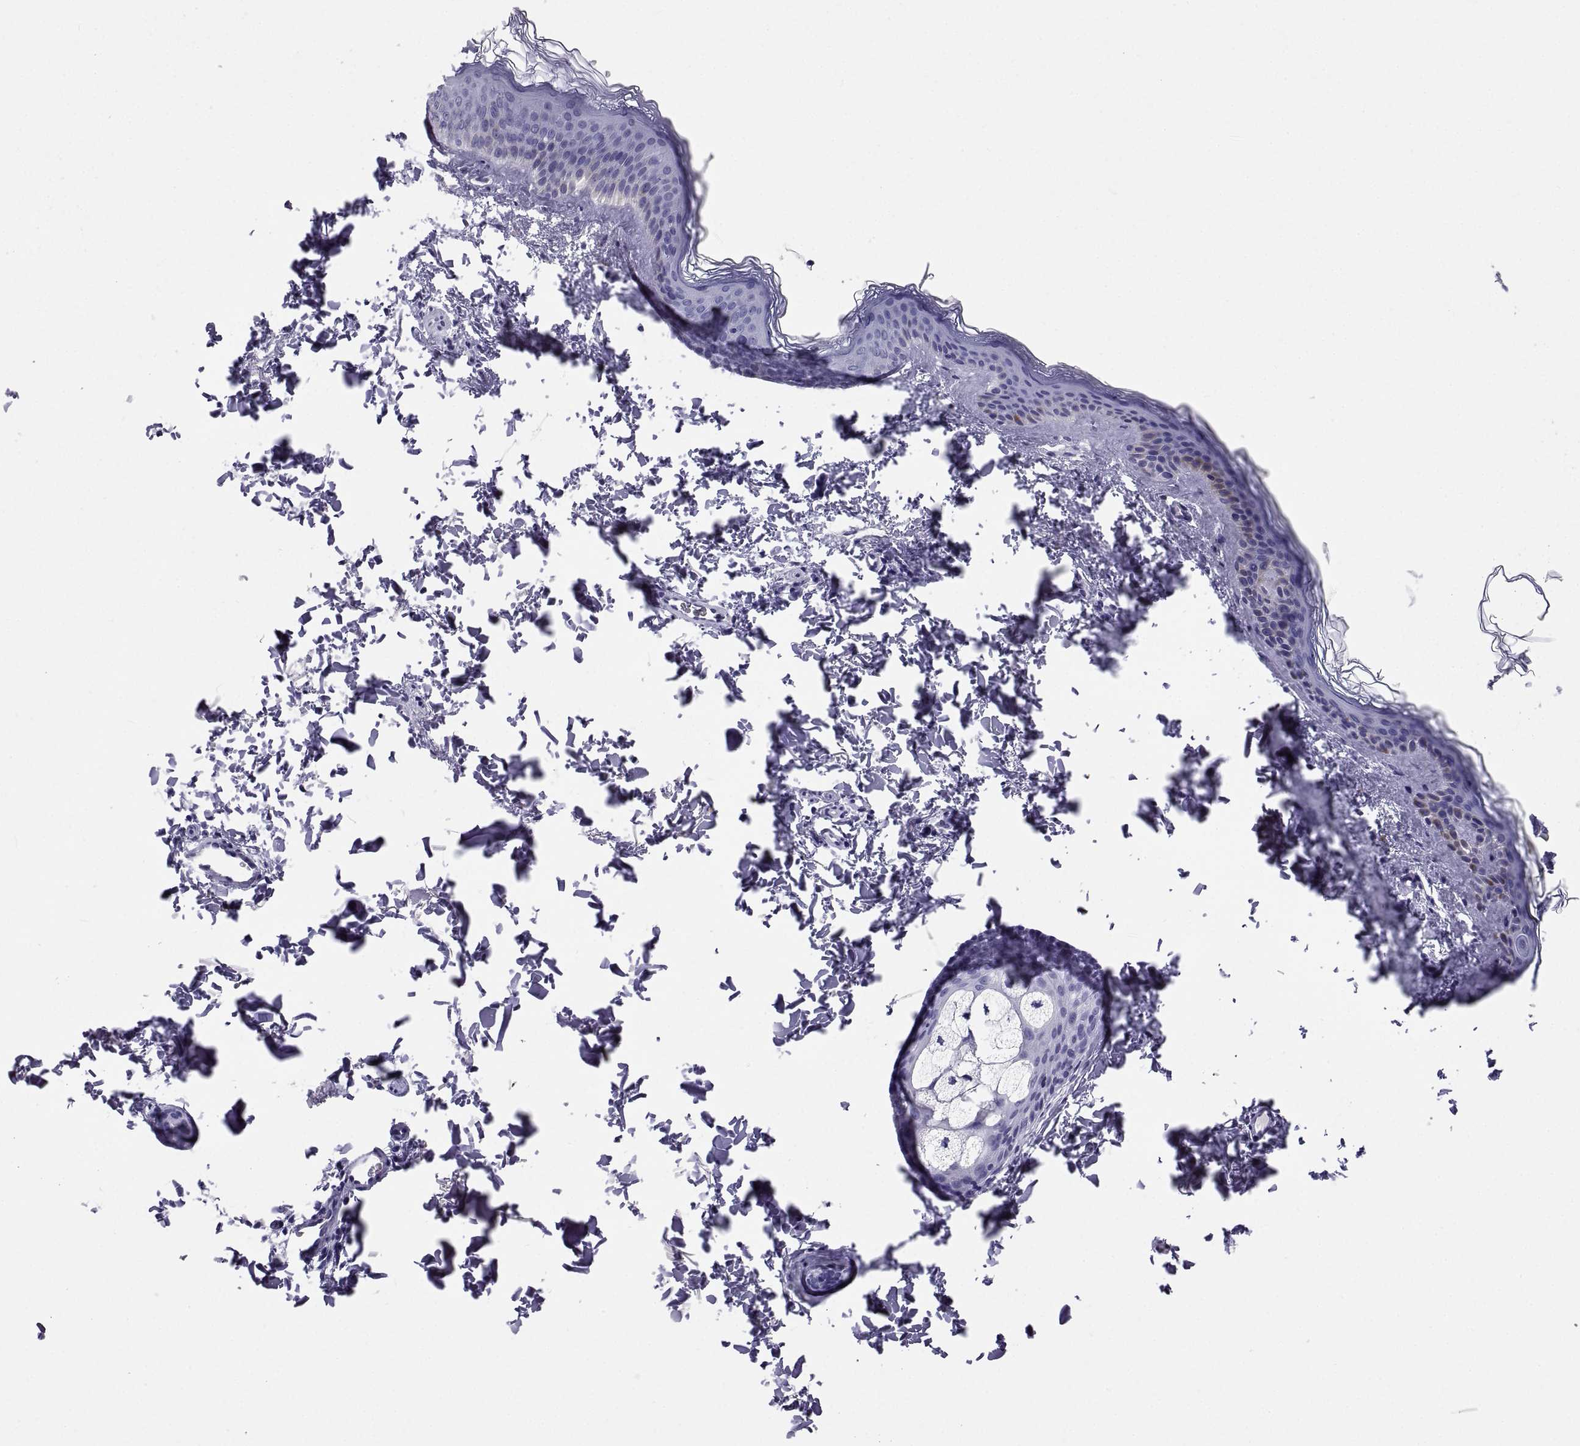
{"staining": {"intensity": "negative", "quantity": "none", "location": "none"}, "tissue": "skin cancer", "cell_type": "Tumor cells", "image_type": "cancer", "snomed": [{"axis": "morphology", "description": "Normal tissue, NOS"}, {"axis": "morphology", "description": "Basal cell carcinoma"}, {"axis": "topography", "description": "Skin"}], "caption": "Tumor cells are negative for brown protein staining in skin cancer (basal cell carcinoma). The staining was performed using DAB to visualize the protein expression in brown, while the nuclei were stained in blue with hematoxylin (Magnification: 20x).", "gene": "IGSF1", "patient": {"sex": "male", "age": 46}}